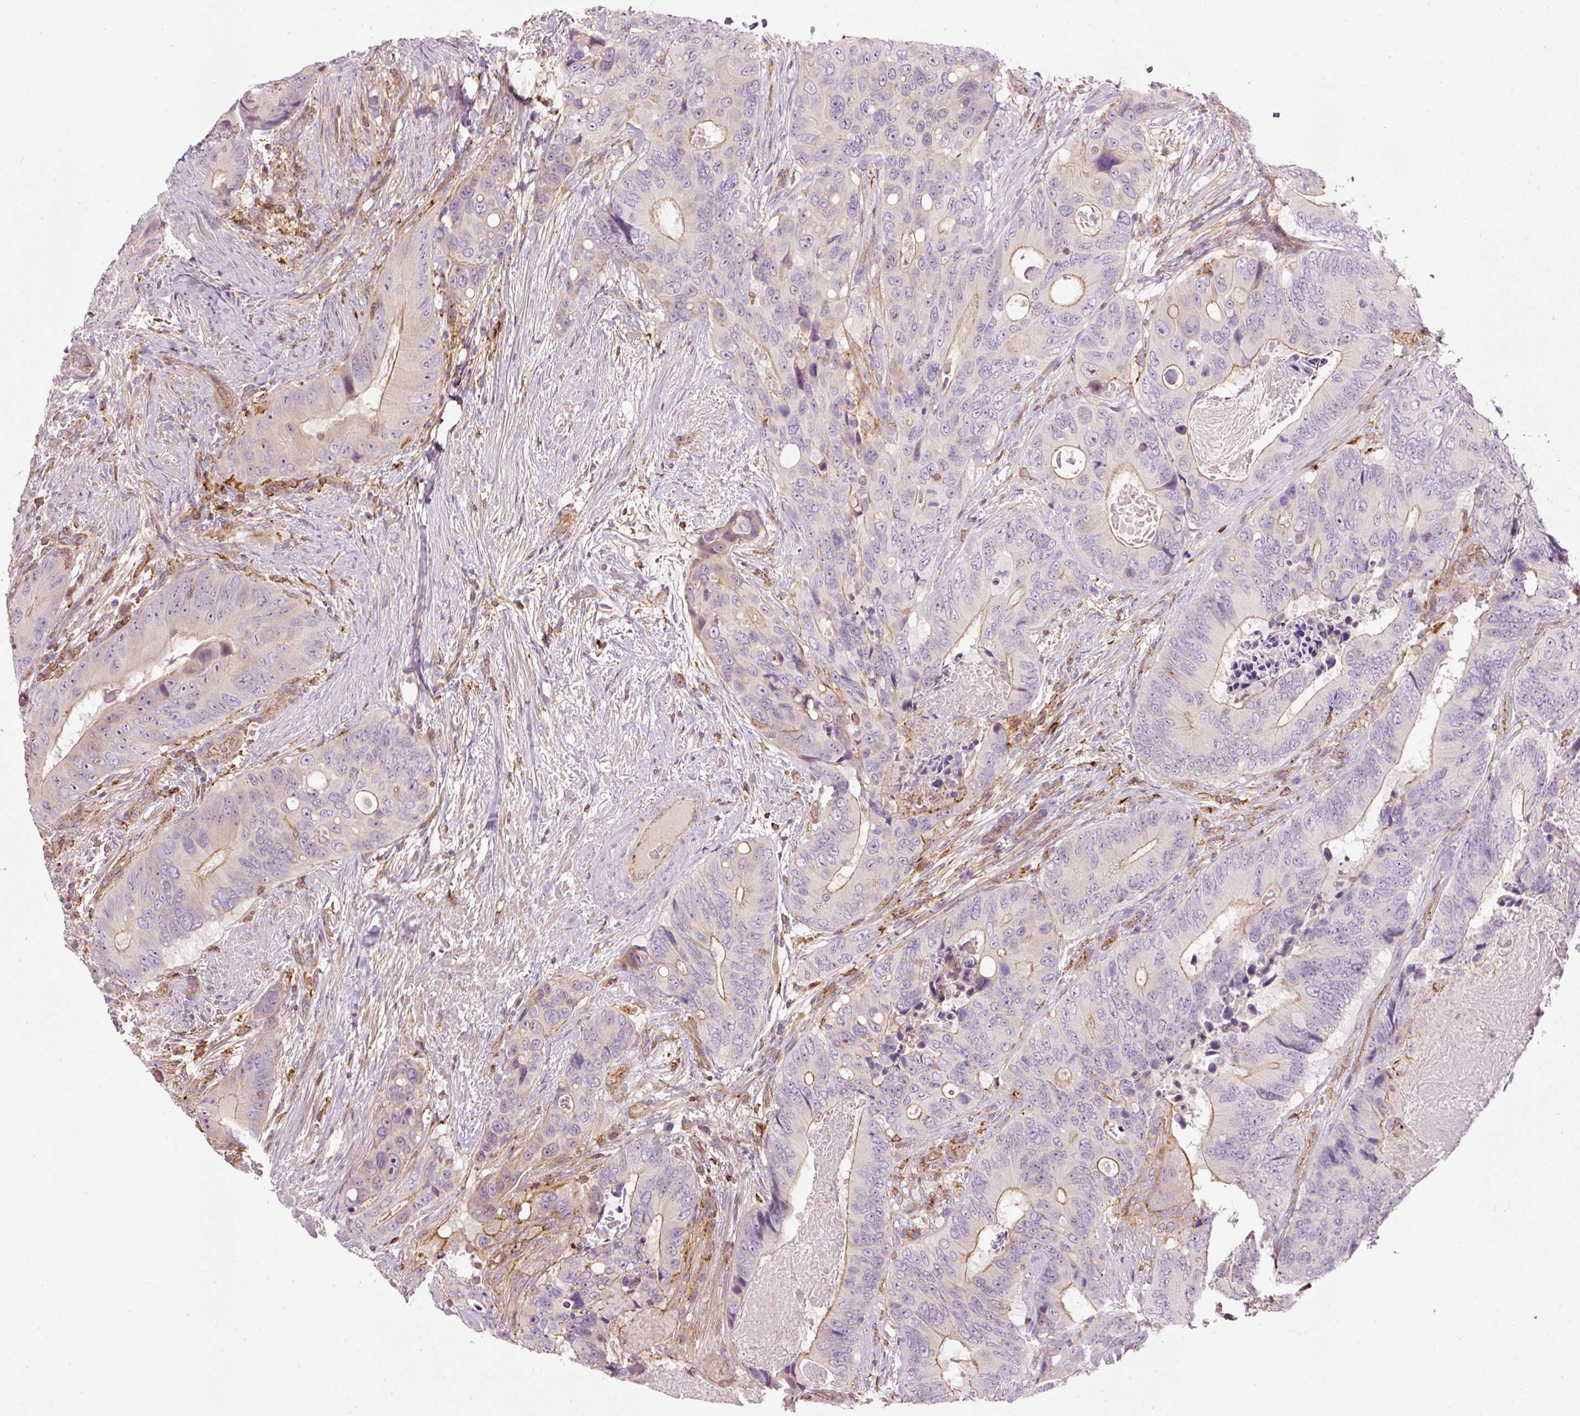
{"staining": {"intensity": "moderate", "quantity": "<25%", "location": "cytoplasmic/membranous"}, "tissue": "colorectal cancer", "cell_type": "Tumor cells", "image_type": "cancer", "snomed": [{"axis": "morphology", "description": "Adenocarcinoma, NOS"}, {"axis": "topography", "description": "Colon"}], "caption": "Colorectal cancer (adenocarcinoma) stained with a brown dye displays moderate cytoplasmic/membranous positive positivity in about <25% of tumor cells.", "gene": "SIPA1", "patient": {"sex": "male", "age": 84}}